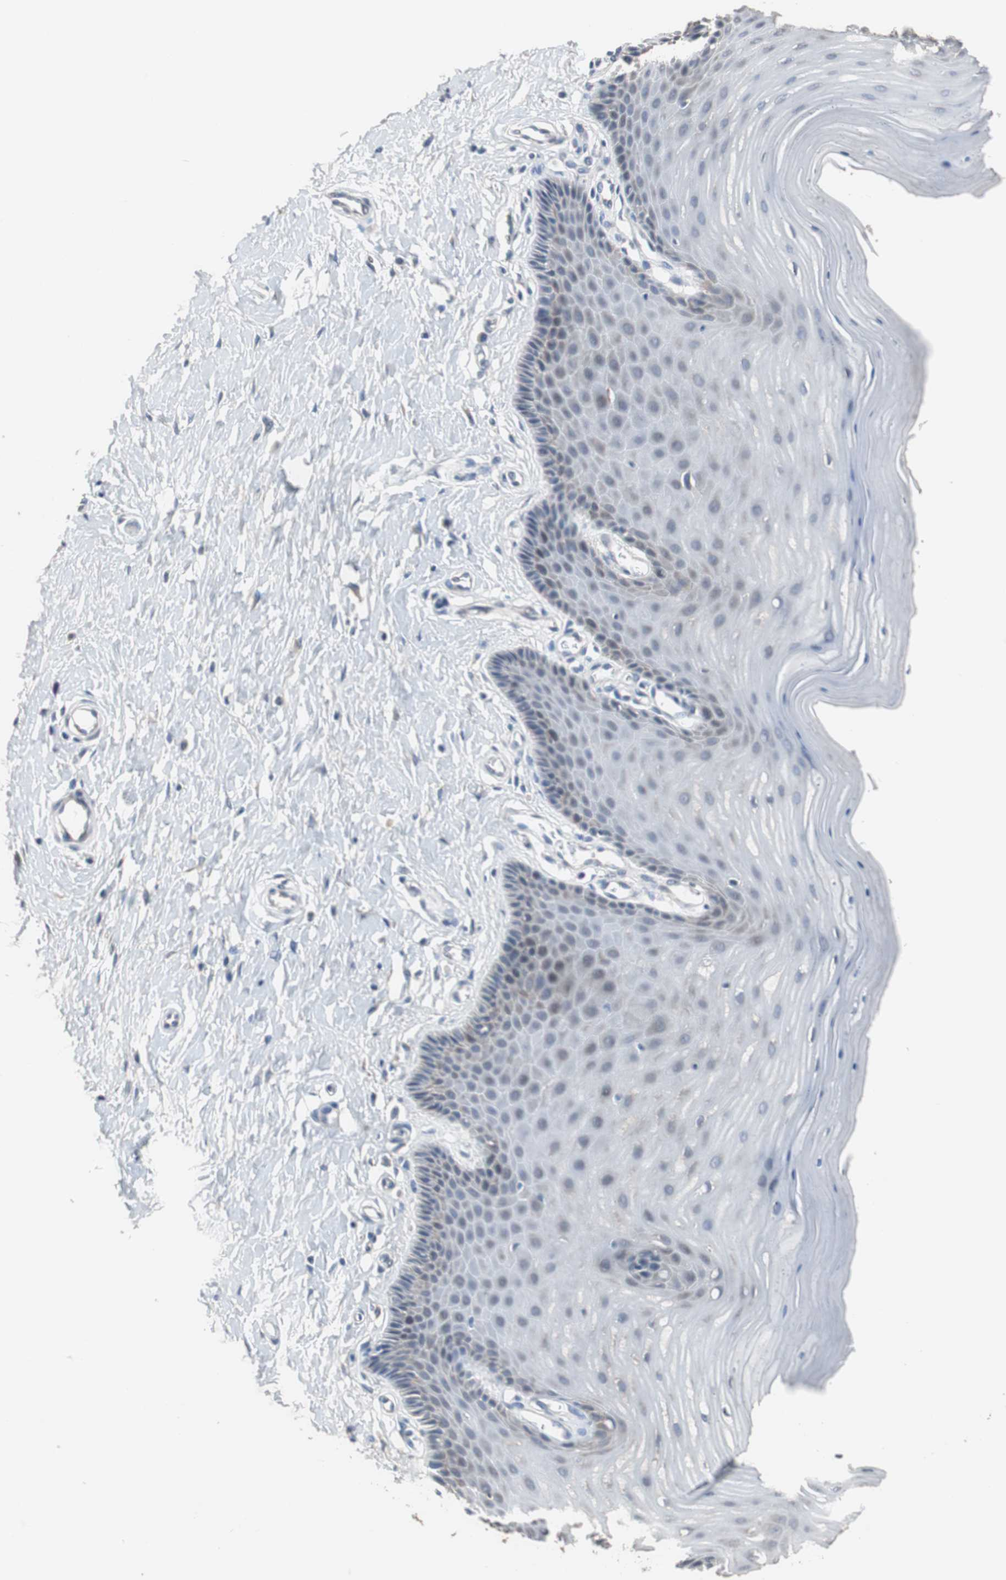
{"staining": {"intensity": "strong", "quantity": ">75%", "location": "cytoplasmic/membranous"}, "tissue": "cervix", "cell_type": "Glandular cells", "image_type": "normal", "snomed": [{"axis": "morphology", "description": "Normal tissue, NOS"}, {"axis": "topography", "description": "Cervix"}], "caption": "The immunohistochemical stain shows strong cytoplasmic/membranous staining in glandular cells of unremarkable cervix.", "gene": "USP10", "patient": {"sex": "female", "age": 55}}